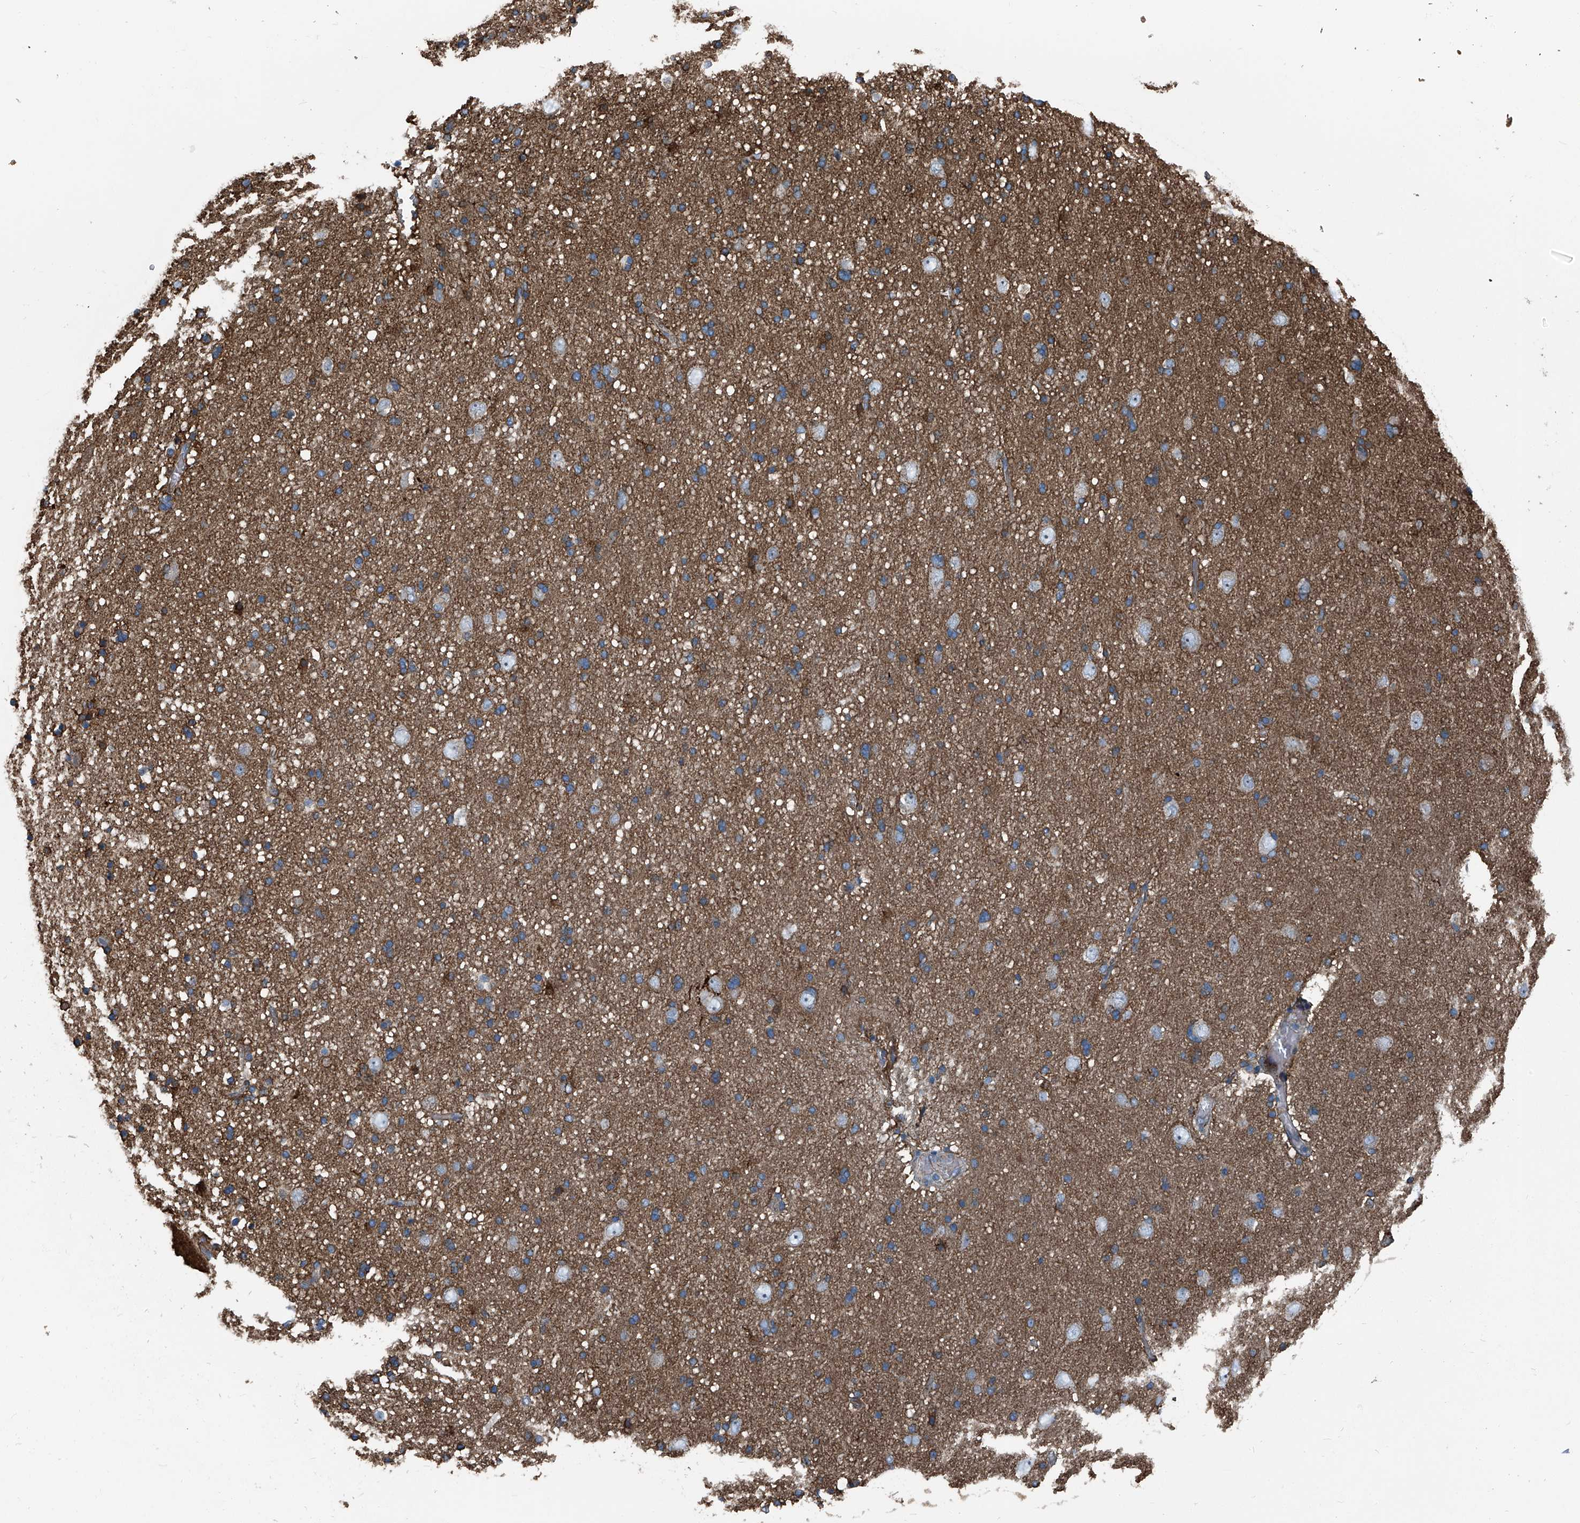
{"staining": {"intensity": "moderate", "quantity": ">75%", "location": "cytoplasmic/membranous"}, "tissue": "cerebral cortex", "cell_type": "Endothelial cells", "image_type": "normal", "snomed": [{"axis": "morphology", "description": "Normal tissue, NOS"}, {"axis": "topography", "description": "Cerebral cortex"}], "caption": "The micrograph exhibits staining of benign cerebral cortex, revealing moderate cytoplasmic/membranous protein staining (brown color) within endothelial cells.", "gene": "SEPTIN7", "patient": {"sex": "male", "age": 34}}